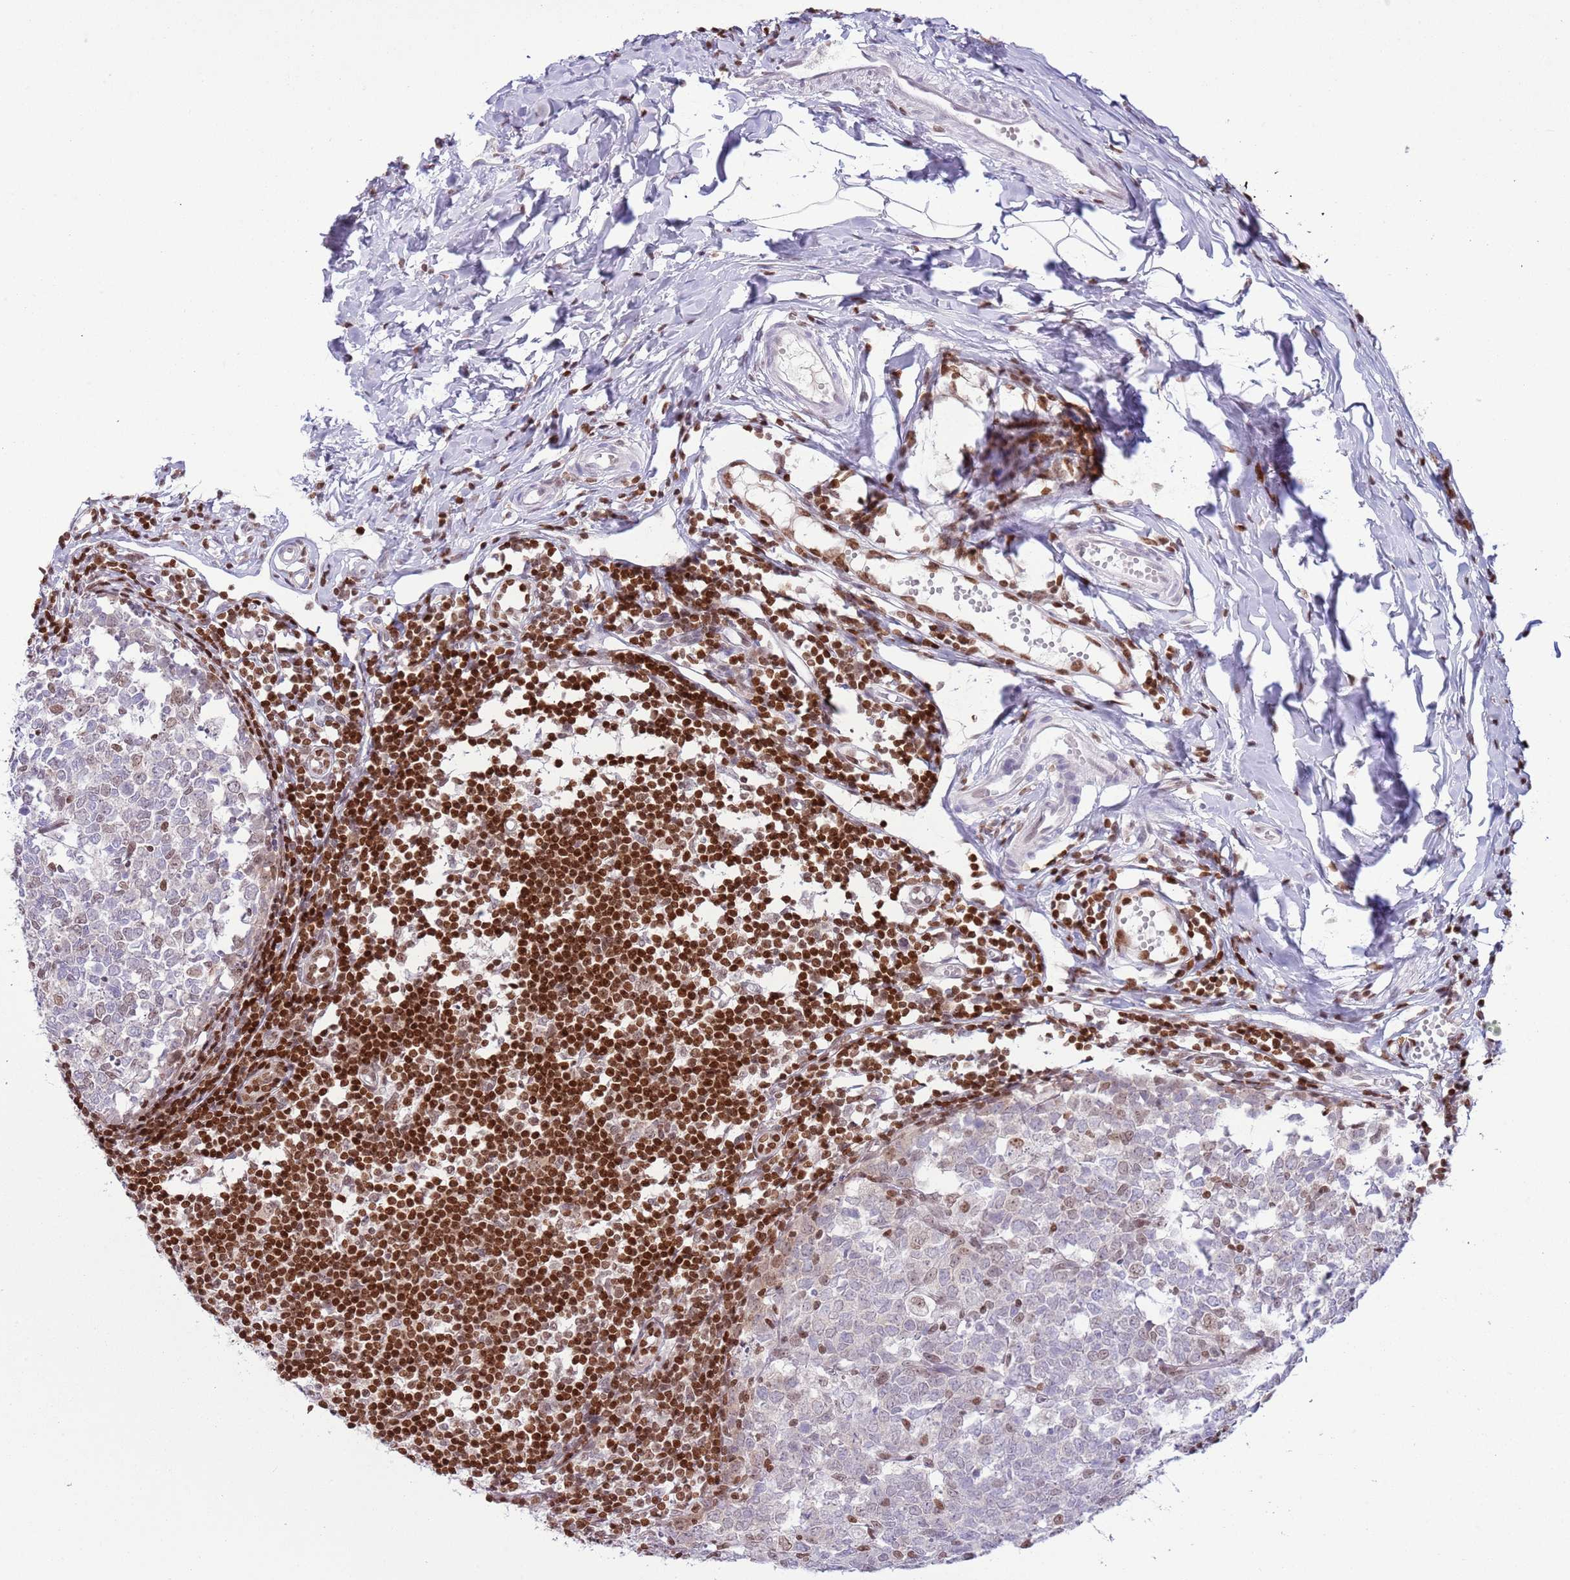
{"staining": {"intensity": "moderate", "quantity": ">75%", "location": "nuclear"}, "tissue": "appendix", "cell_type": "Glandular cells", "image_type": "normal", "snomed": [{"axis": "morphology", "description": "Normal tissue, NOS"}, {"axis": "topography", "description": "Appendix"}], "caption": "This micrograph displays immunohistochemistry (IHC) staining of unremarkable human appendix, with medium moderate nuclear positivity in approximately >75% of glandular cells.", "gene": "SELENOH", "patient": {"sex": "male", "age": 14}}